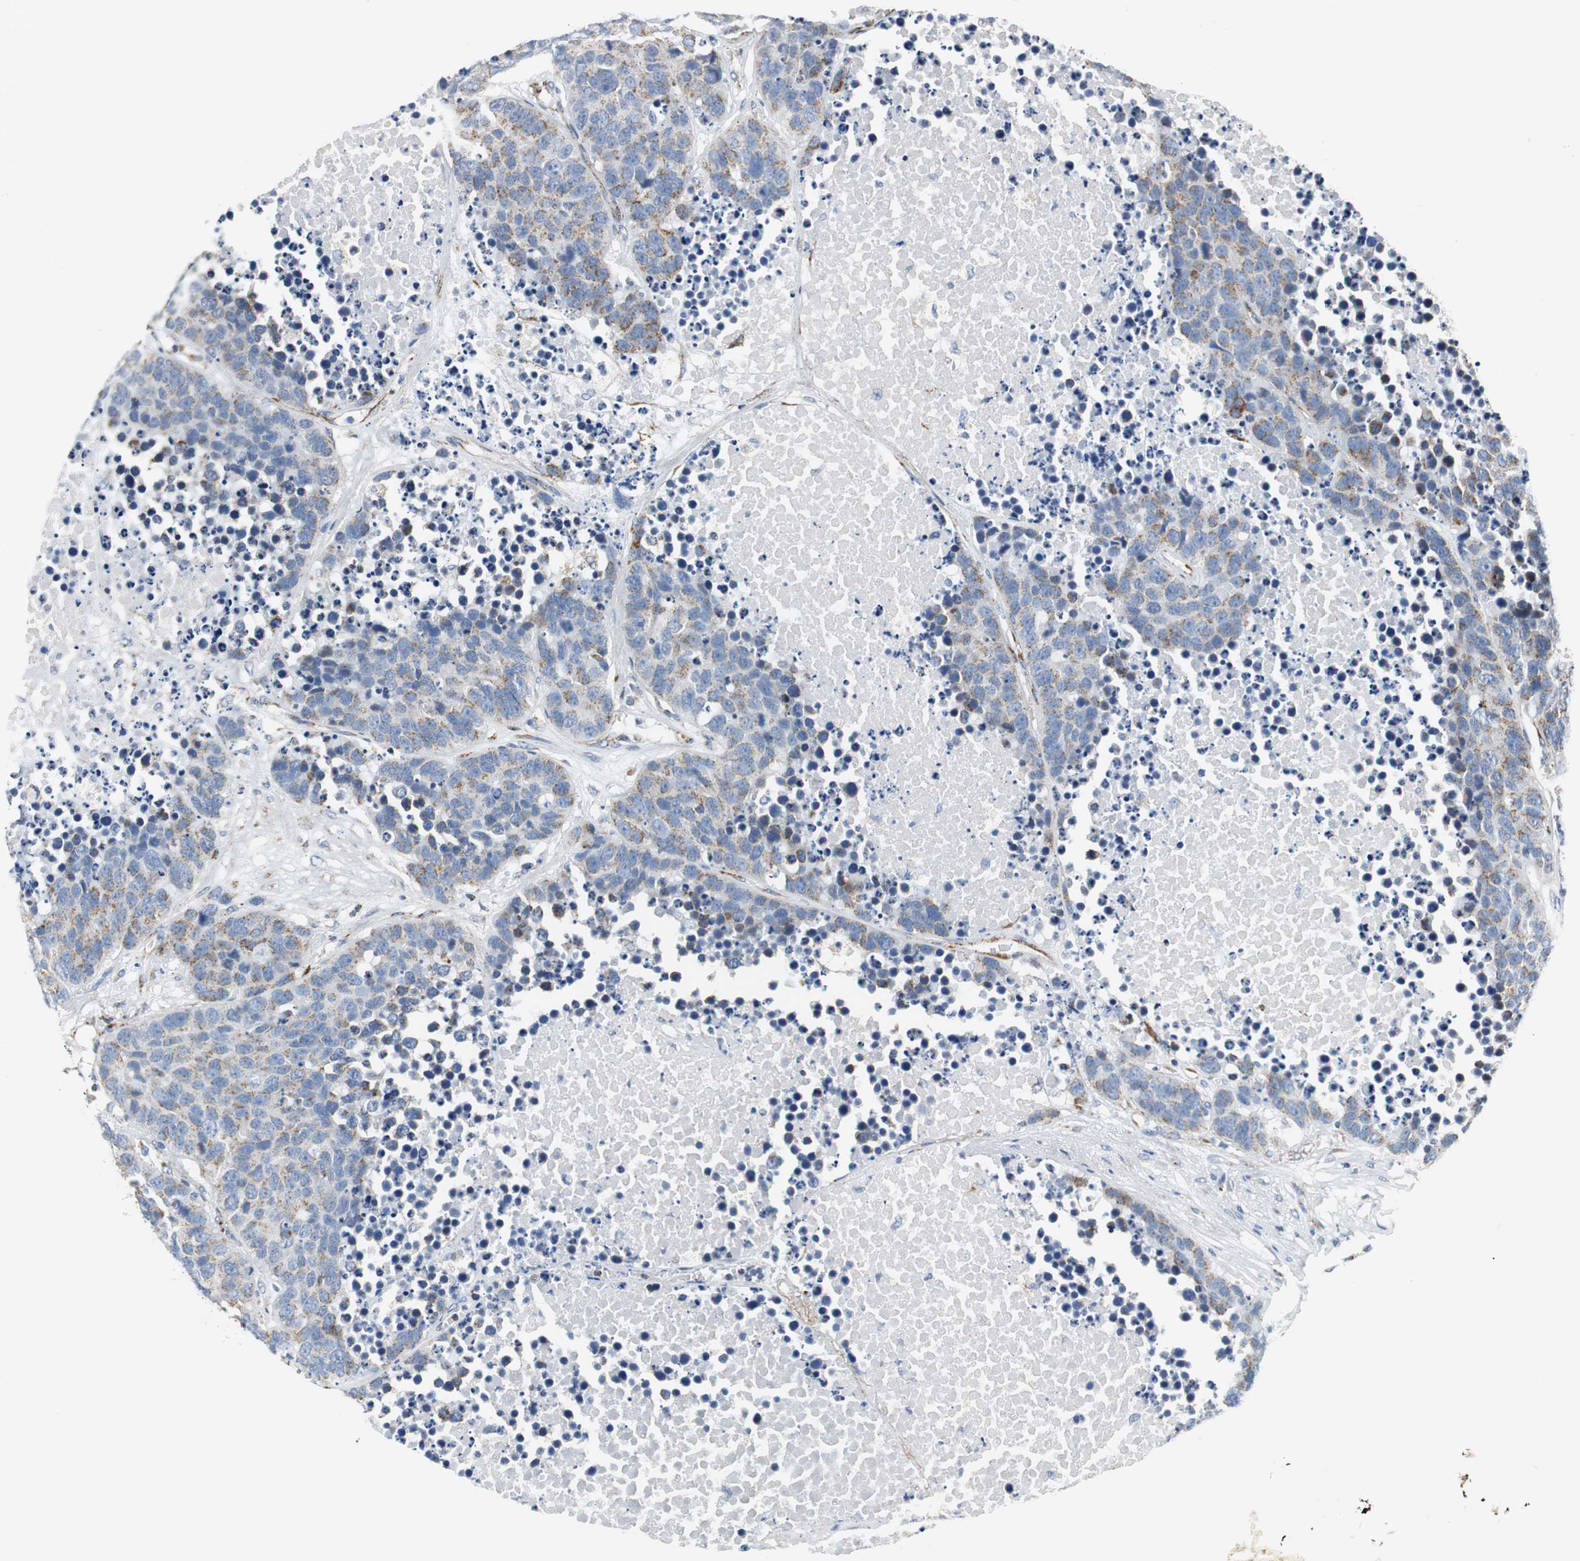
{"staining": {"intensity": "moderate", "quantity": "25%-75%", "location": "cytoplasmic/membranous"}, "tissue": "carcinoid", "cell_type": "Tumor cells", "image_type": "cancer", "snomed": [{"axis": "morphology", "description": "Carcinoid, malignant, NOS"}, {"axis": "topography", "description": "Lung"}], "caption": "Carcinoid (malignant) stained with IHC shows moderate cytoplasmic/membranous staining in approximately 25%-75% of tumor cells.", "gene": "C1QTNF7", "patient": {"sex": "male", "age": 60}}